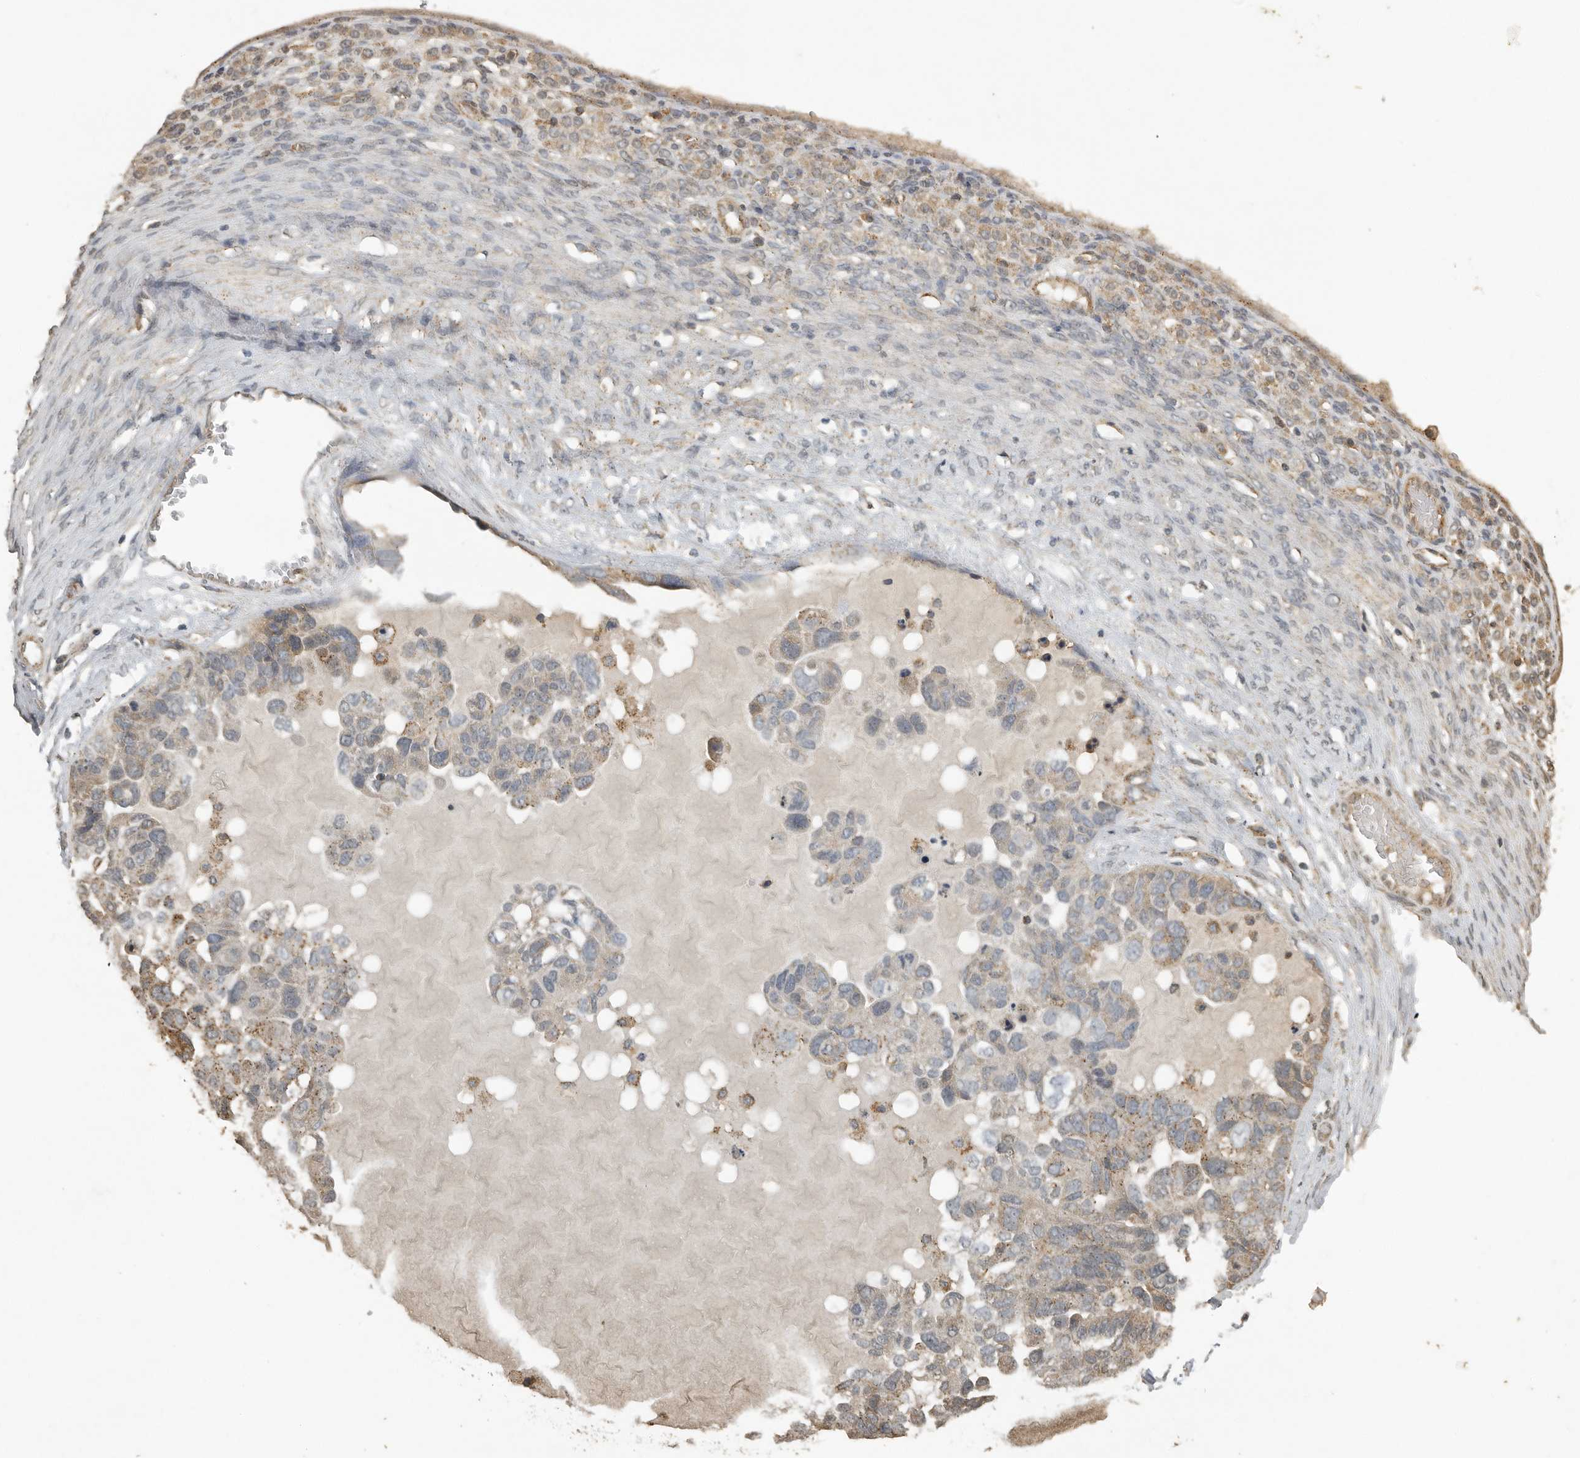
{"staining": {"intensity": "moderate", "quantity": "<25%", "location": "cytoplasmic/membranous"}, "tissue": "ovarian cancer", "cell_type": "Tumor cells", "image_type": "cancer", "snomed": [{"axis": "morphology", "description": "Cystadenocarcinoma, serous, NOS"}, {"axis": "topography", "description": "Ovary"}], "caption": "Protein staining exhibits moderate cytoplasmic/membranous positivity in about <25% of tumor cells in ovarian cancer.", "gene": "AFAP1", "patient": {"sex": "female", "age": 44}}